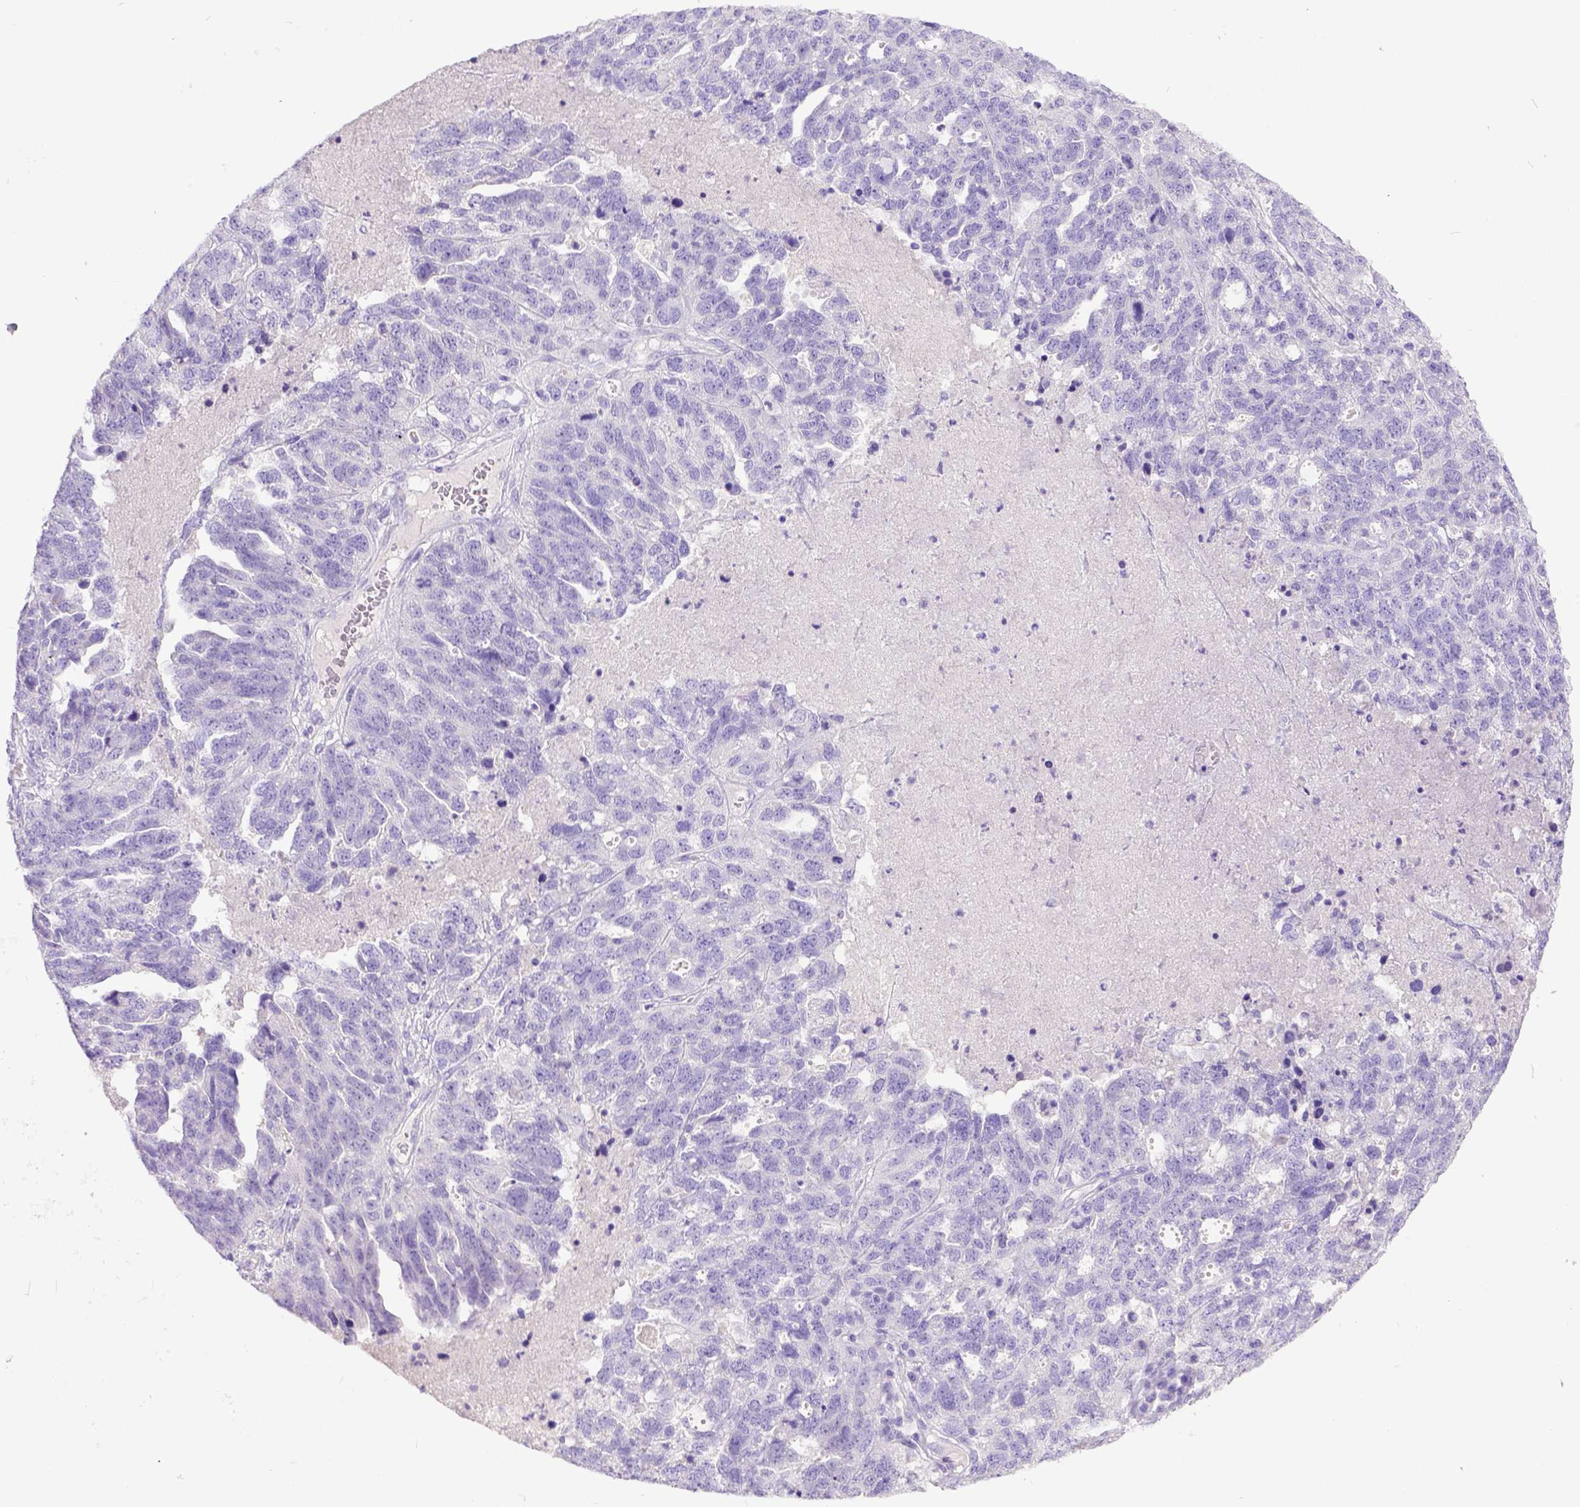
{"staining": {"intensity": "negative", "quantity": "none", "location": "none"}, "tissue": "ovarian cancer", "cell_type": "Tumor cells", "image_type": "cancer", "snomed": [{"axis": "morphology", "description": "Cystadenocarcinoma, serous, NOS"}, {"axis": "topography", "description": "Ovary"}], "caption": "This photomicrograph is of serous cystadenocarcinoma (ovarian) stained with IHC to label a protein in brown with the nuclei are counter-stained blue. There is no expression in tumor cells.", "gene": "KIT", "patient": {"sex": "female", "age": 71}}